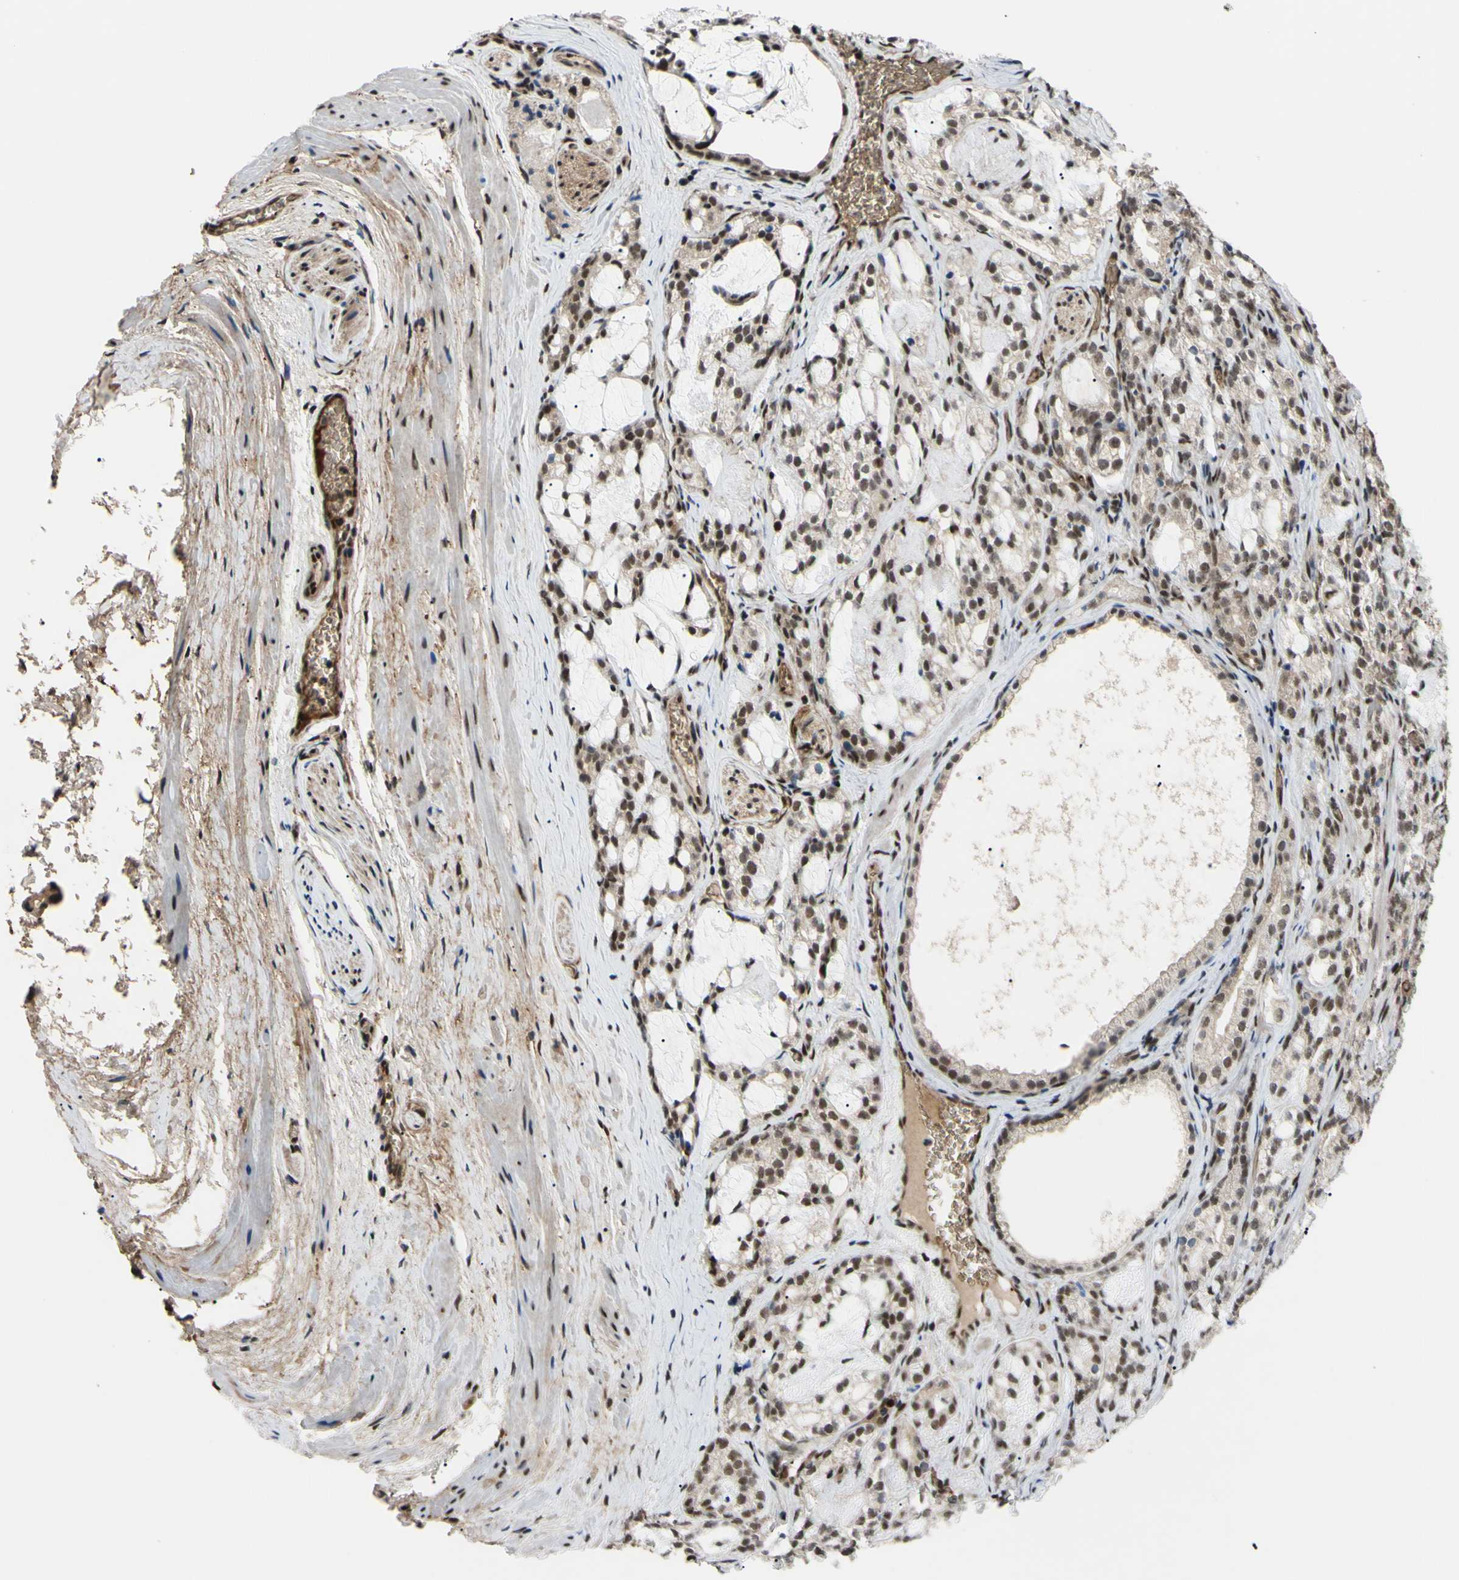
{"staining": {"intensity": "moderate", "quantity": ">75%", "location": "nuclear"}, "tissue": "prostate cancer", "cell_type": "Tumor cells", "image_type": "cancer", "snomed": [{"axis": "morphology", "description": "Adenocarcinoma, Low grade"}, {"axis": "topography", "description": "Prostate"}], "caption": "This image shows IHC staining of low-grade adenocarcinoma (prostate), with medium moderate nuclear expression in approximately >75% of tumor cells.", "gene": "THAP12", "patient": {"sex": "male", "age": 59}}